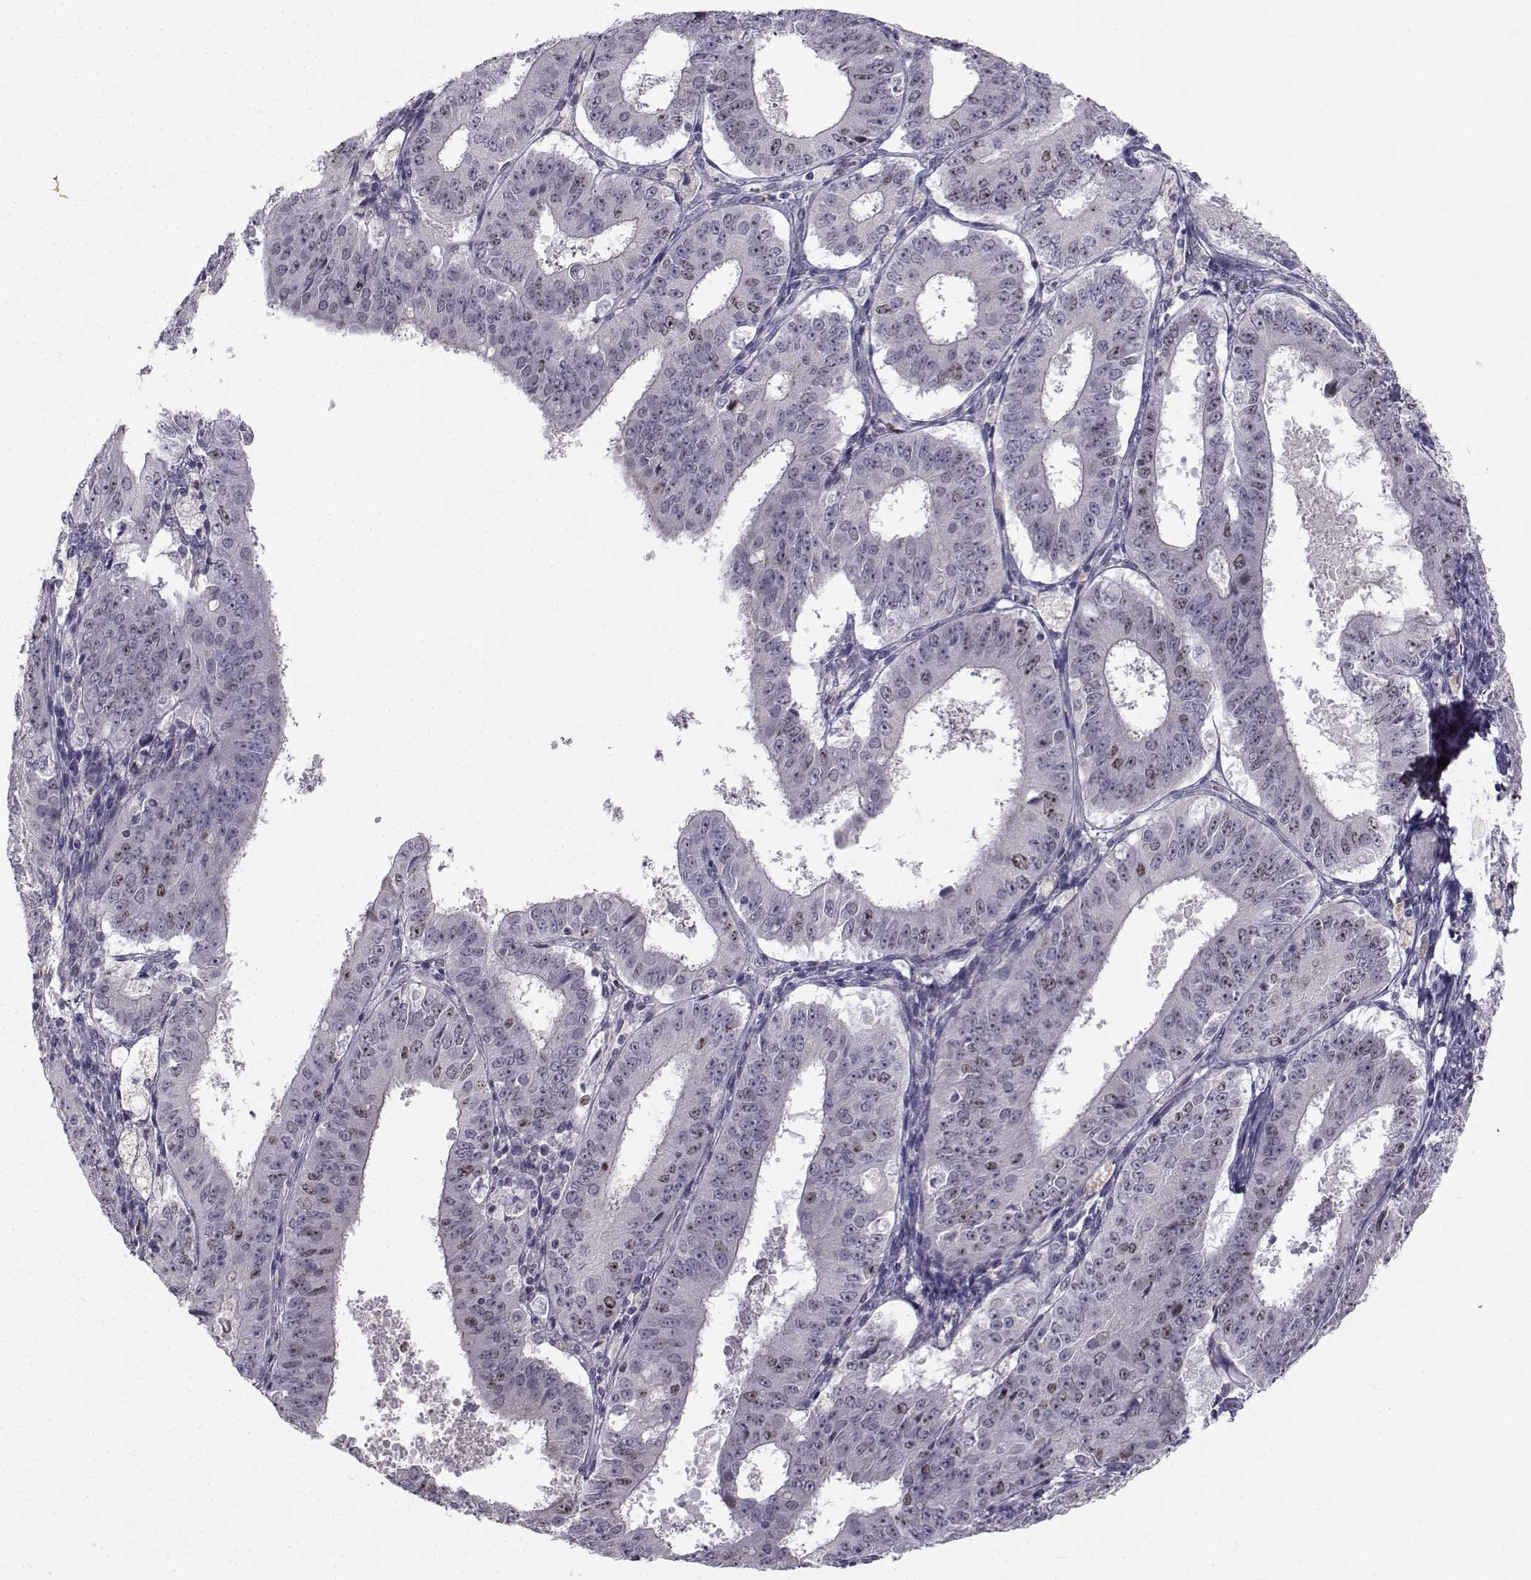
{"staining": {"intensity": "weak", "quantity": "<25%", "location": "nuclear"}, "tissue": "ovarian cancer", "cell_type": "Tumor cells", "image_type": "cancer", "snomed": [{"axis": "morphology", "description": "Carcinoma, endometroid"}, {"axis": "topography", "description": "Ovary"}], "caption": "The IHC image has no significant staining in tumor cells of endometroid carcinoma (ovarian) tissue.", "gene": "LRP8", "patient": {"sex": "female", "age": 42}}